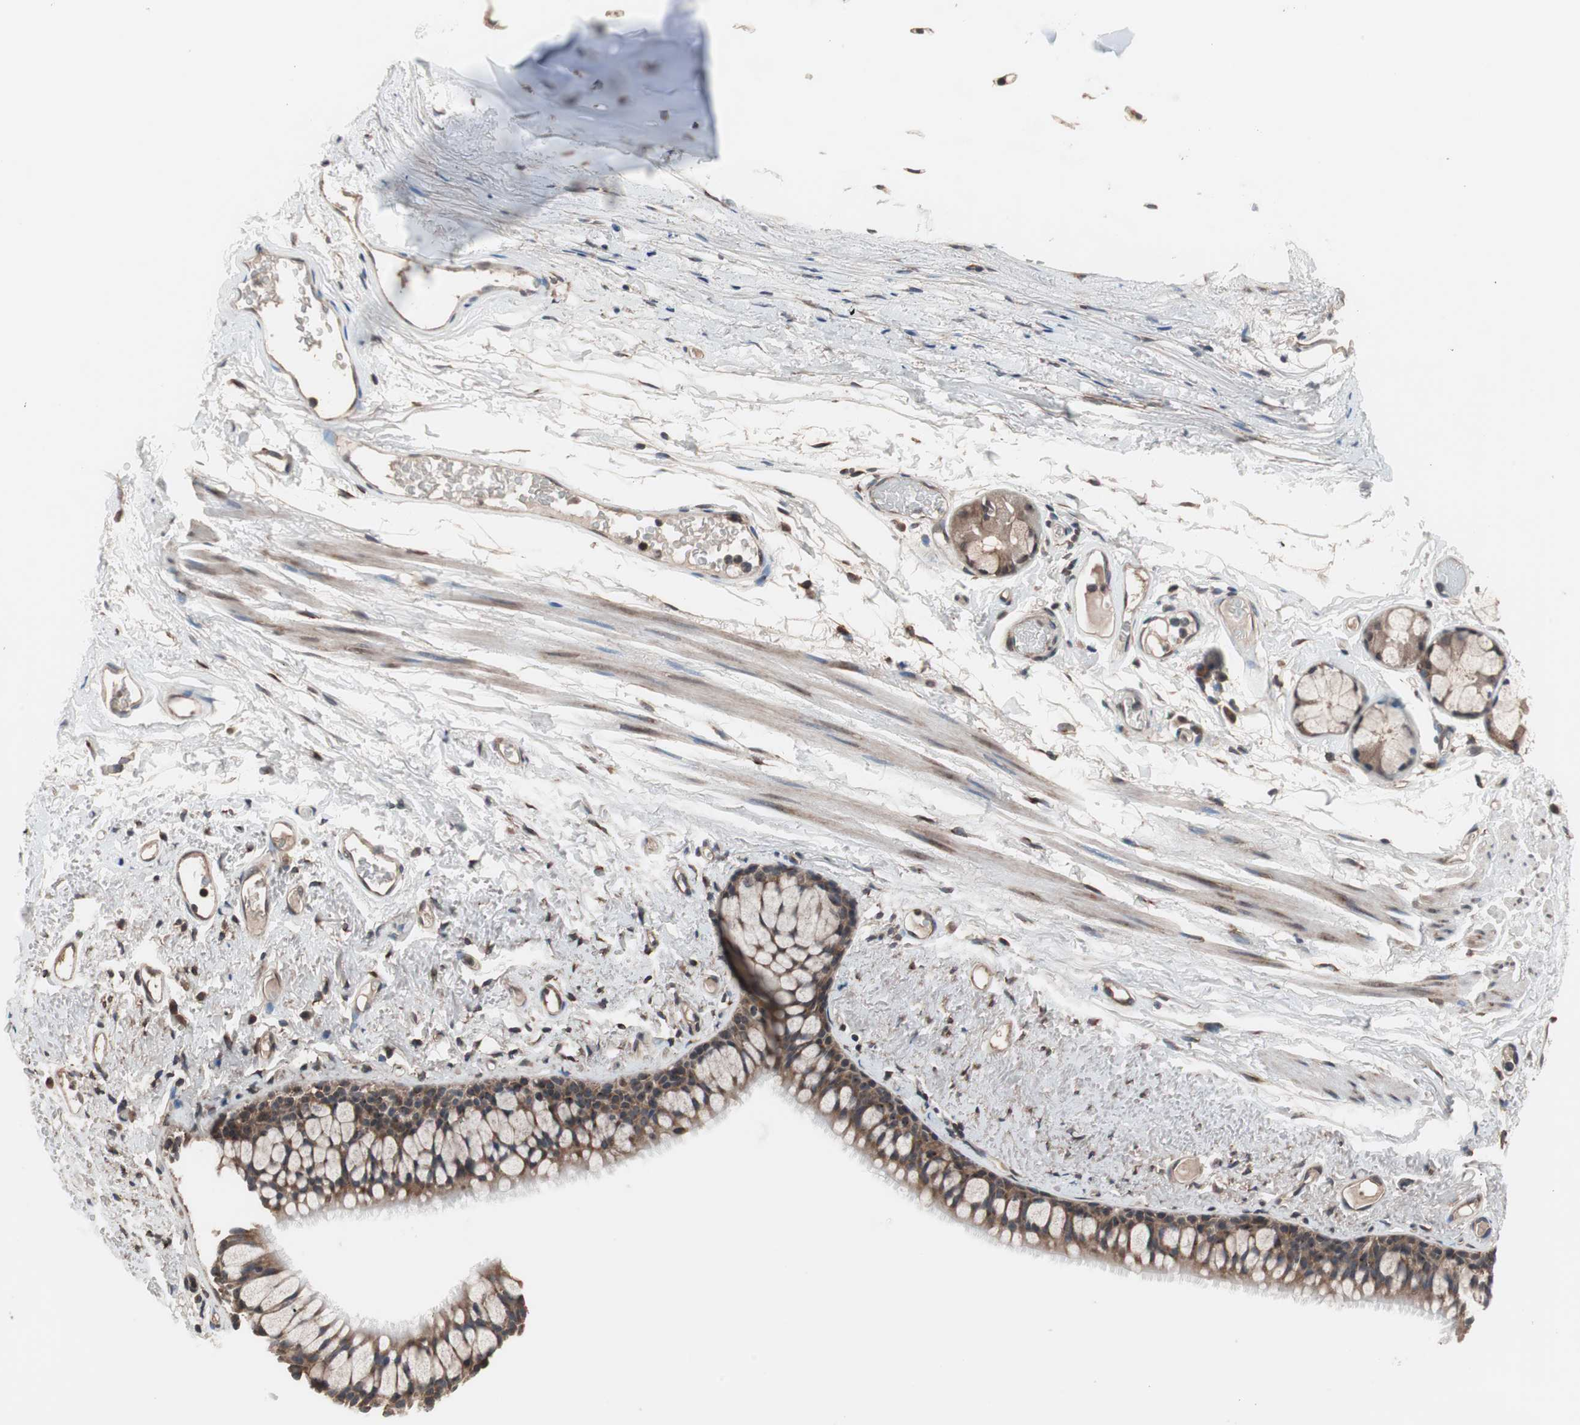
{"staining": {"intensity": "moderate", "quantity": ">75%", "location": "cytoplasmic/membranous"}, "tissue": "bronchus", "cell_type": "Respiratory epithelial cells", "image_type": "normal", "snomed": [{"axis": "morphology", "description": "Normal tissue, NOS"}, {"axis": "topography", "description": "Bronchus"}], "caption": "Brown immunohistochemical staining in unremarkable human bronchus reveals moderate cytoplasmic/membranous expression in approximately >75% of respiratory epithelial cells. The protein is stained brown, and the nuclei are stained in blue (DAB IHC with brightfield microscopy, high magnification).", "gene": "IRS1", "patient": {"sex": "female", "age": 73}}